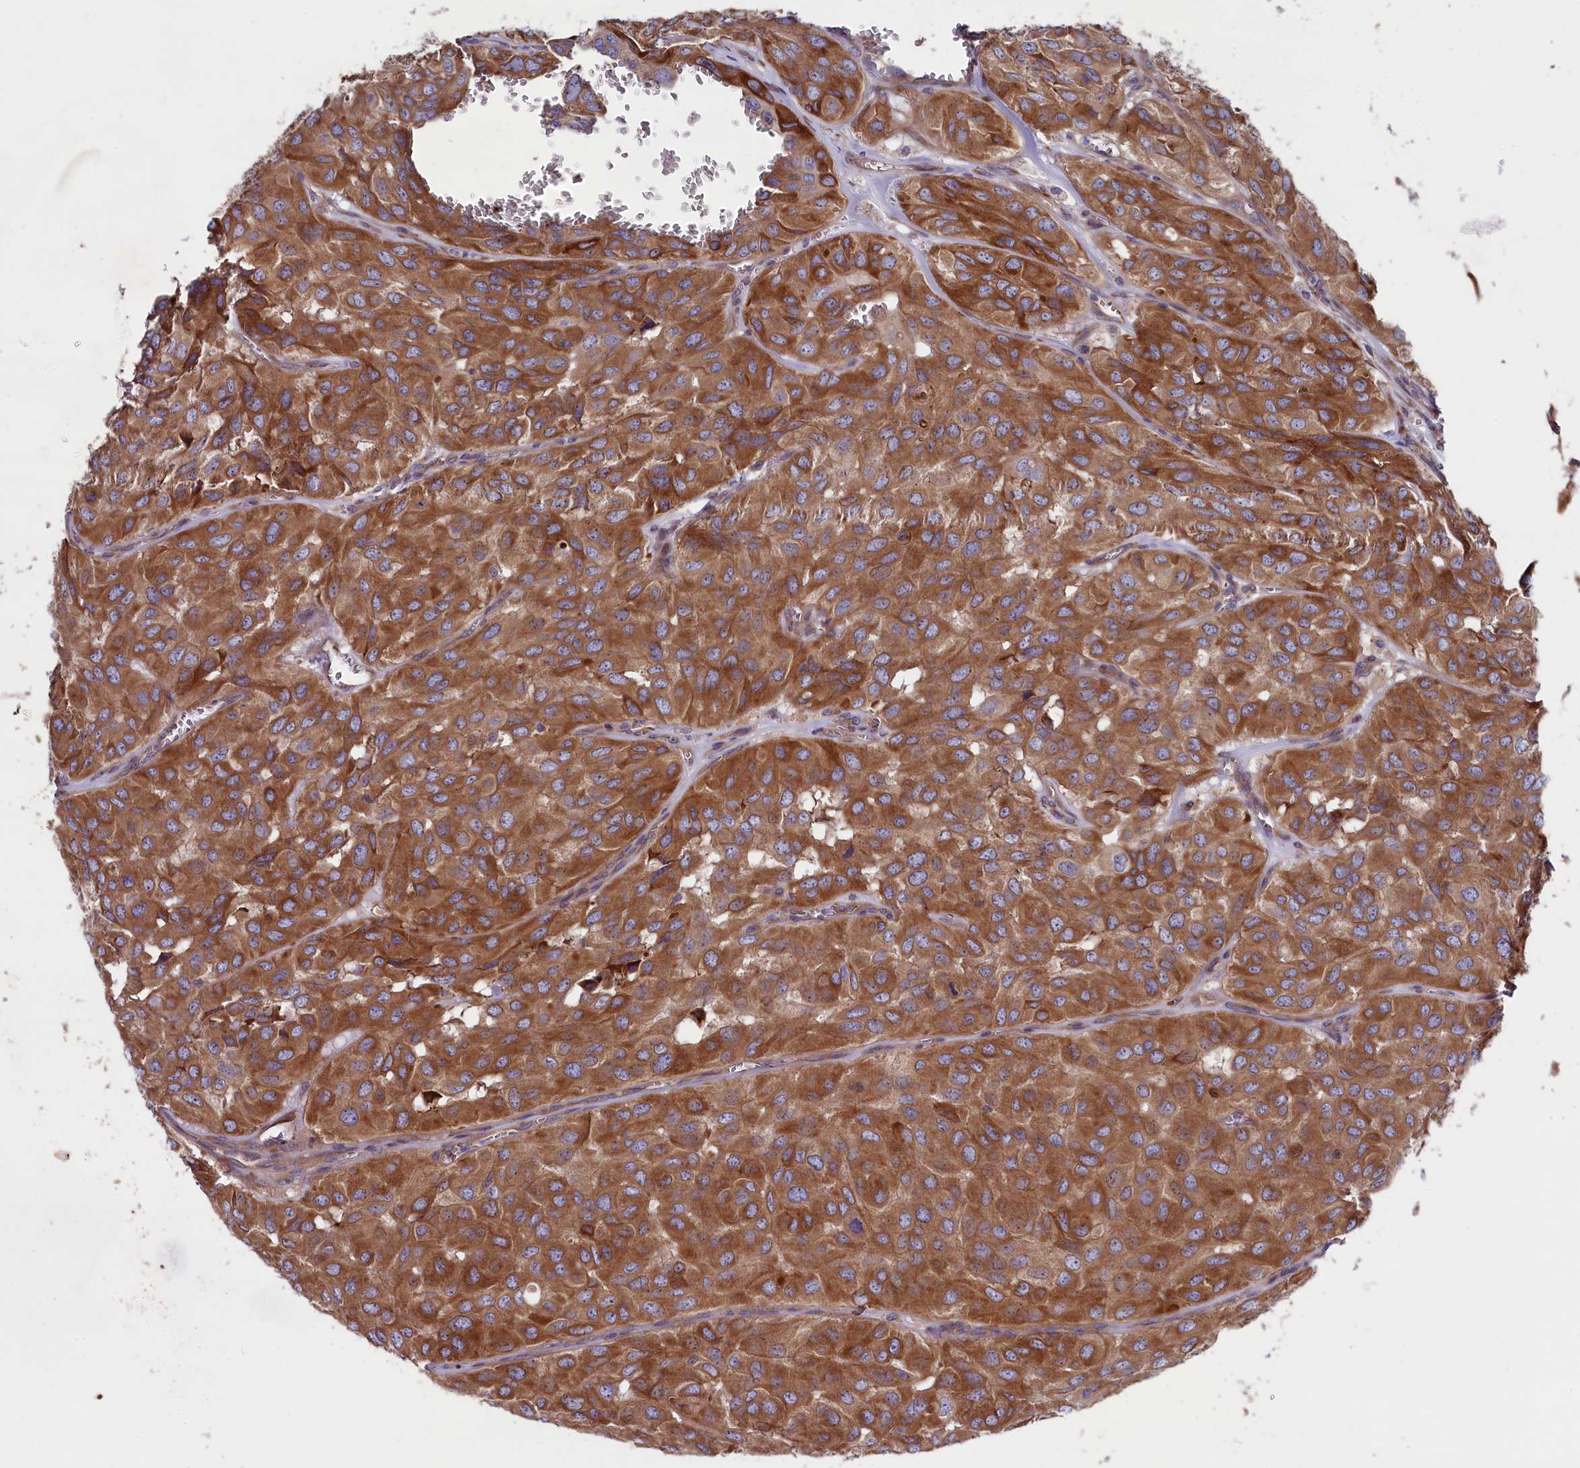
{"staining": {"intensity": "strong", "quantity": ">75%", "location": "cytoplasmic/membranous"}, "tissue": "head and neck cancer", "cell_type": "Tumor cells", "image_type": "cancer", "snomed": [{"axis": "morphology", "description": "Adenocarcinoma, NOS"}, {"axis": "topography", "description": "Salivary gland, NOS"}, {"axis": "topography", "description": "Head-Neck"}], "caption": "Protein expression analysis of human head and neck cancer (adenocarcinoma) reveals strong cytoplasmic/membranous positivity in approximately >75% of tumor cells. The protein is shown in brown color, while the nuclei are stained blue.", "gene": "GPR108", "patient": {"sex": "female", "age": 76}}